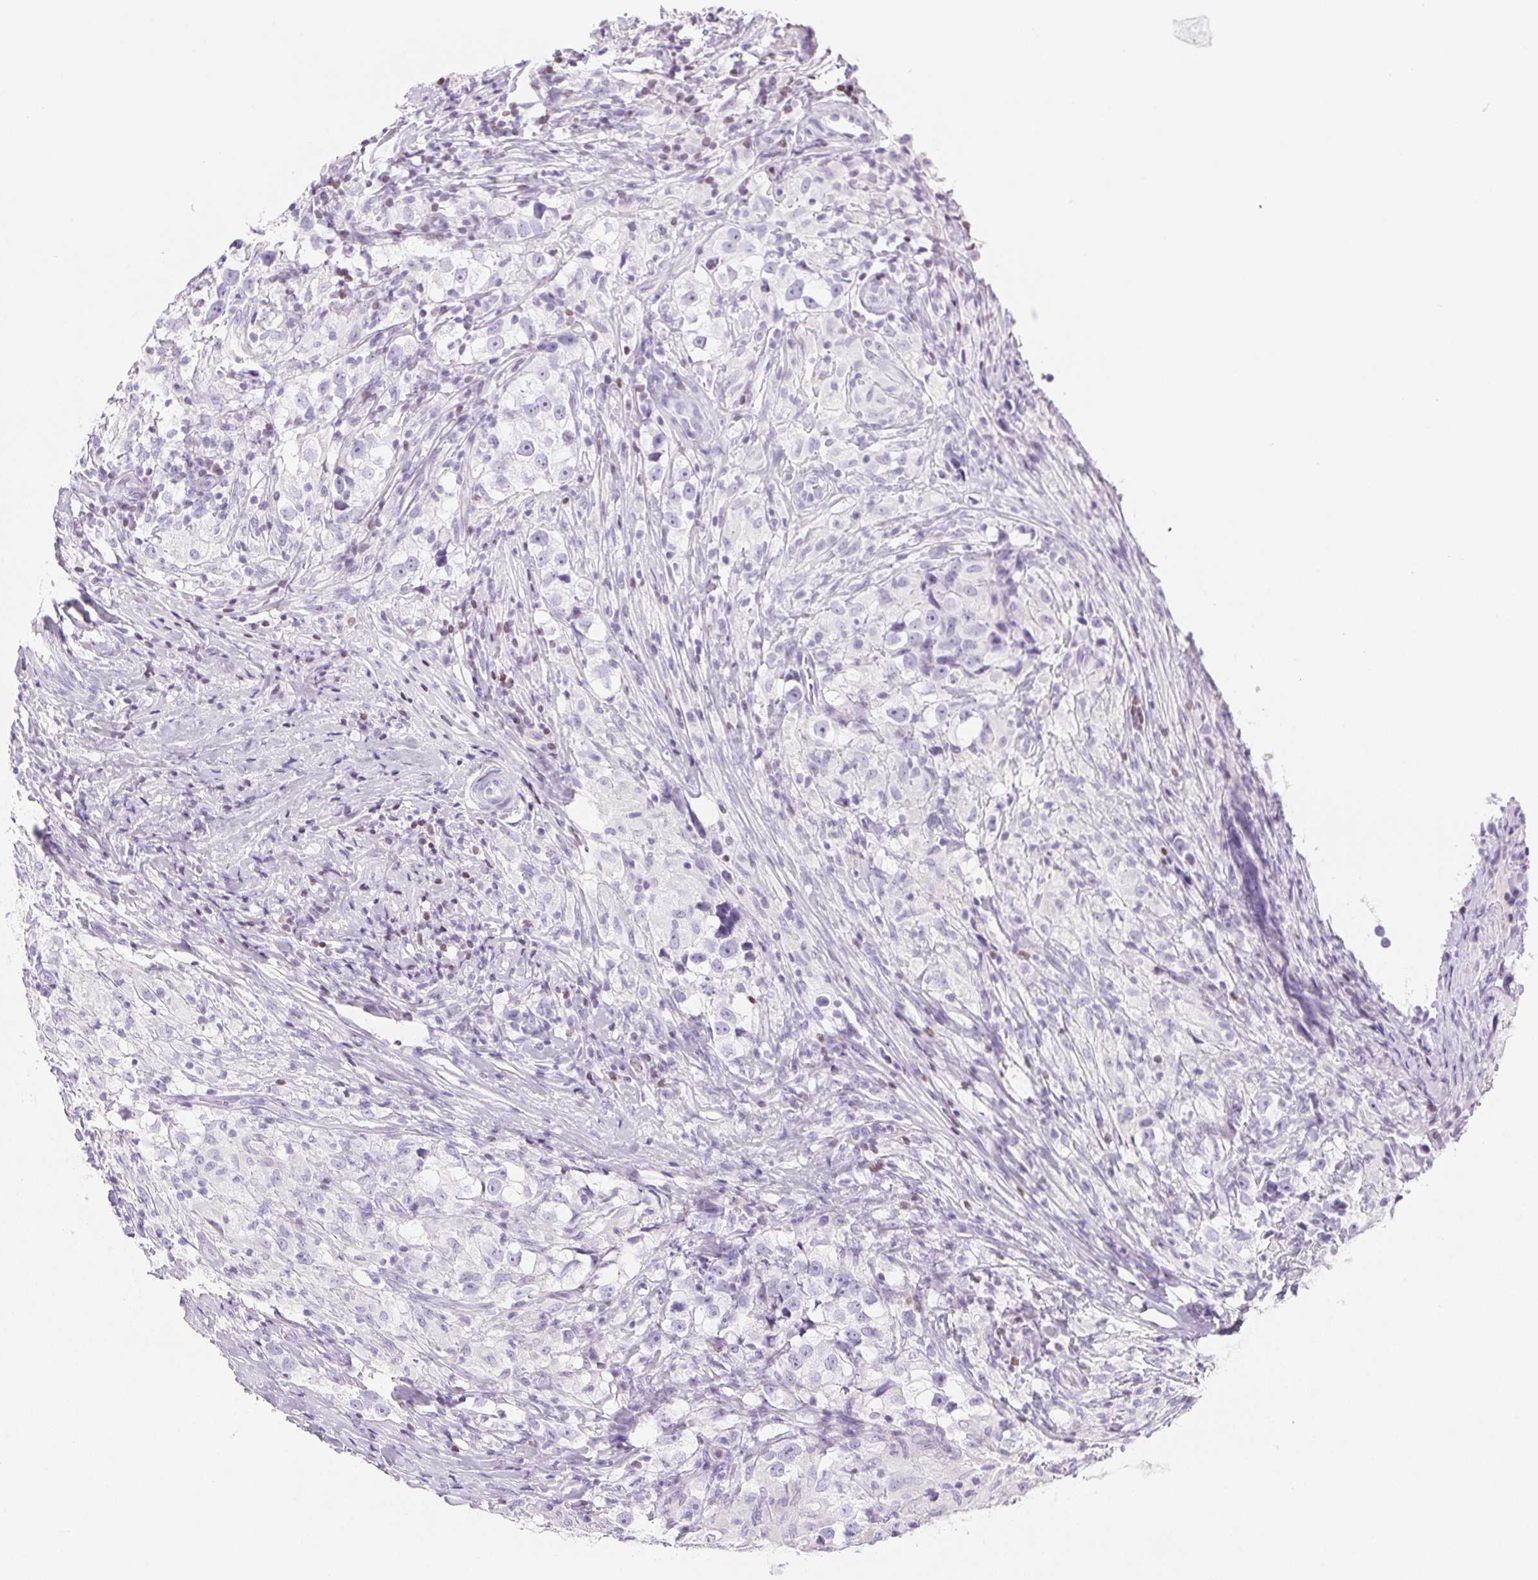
{"staining": {"intensity": "negative", "quantity": "none", "location": "none"}, "tissue": "testis cancer", "cell_type": "Tumor cells", "image_type": "cancer", "snomed": [{"axis": "morphology", "description": "Seminoma, NOS"}, {"axis": "topography", "description": "Testis"}], "caption": "This is an immunohistochemistry (IHC) photomicrograph of testis cancer (seminoma). There is no staining in tumor cells.", "gene": "BEND2", "patient": {"sex": "male", "age": 46}}